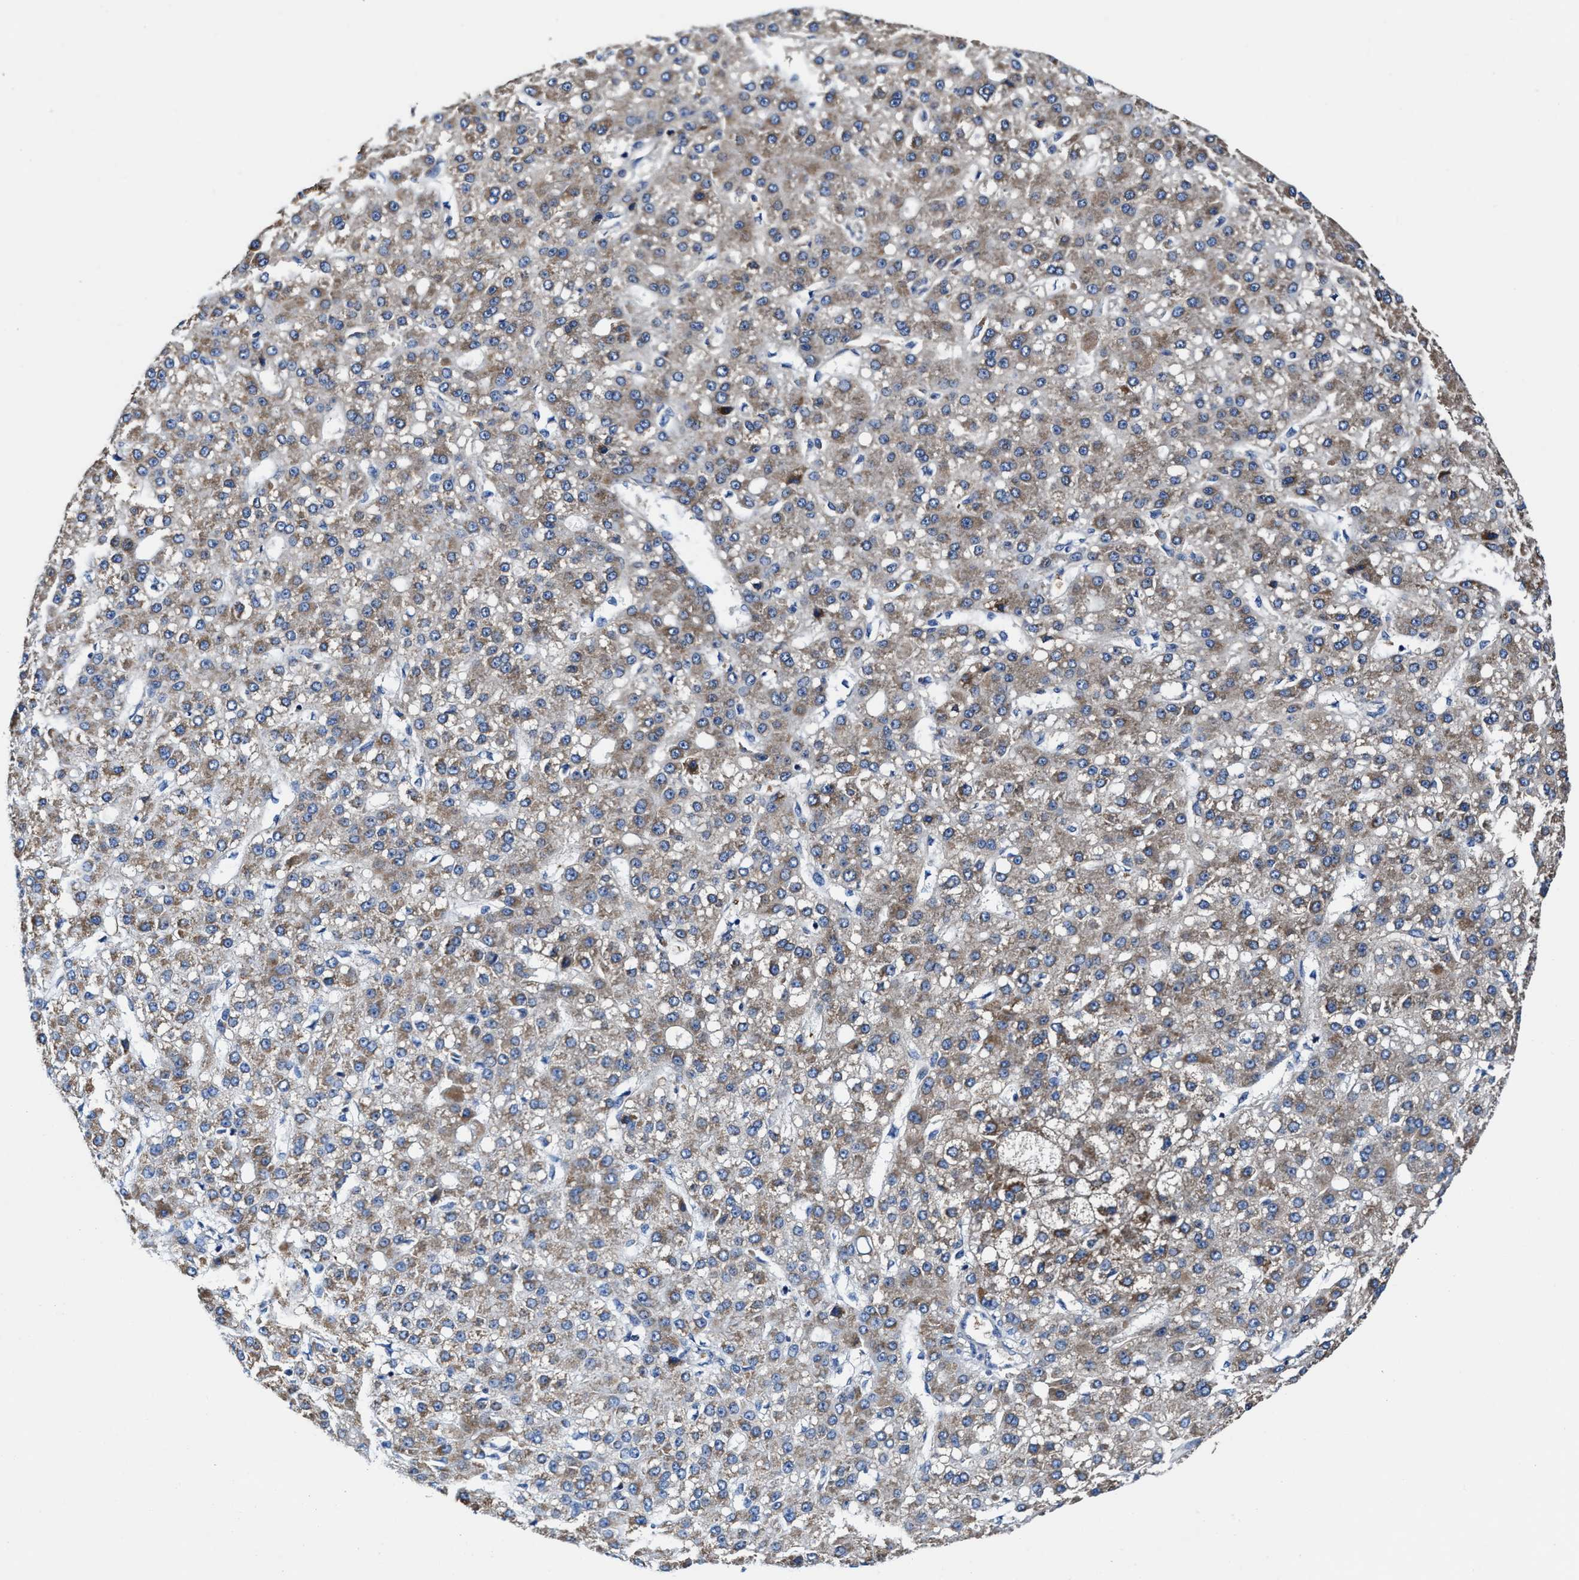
{"staining": {"intensity": "weak", "quantity": ">75%", "location": "cytoplasmic/membranous"}, "tissue": "liver cancer", "cell_type": "Tumor cells", "image_type": "cancer", "snomed": [{"axis": "morphology", "description": "Carcinoma, Hepatocellular, NOS"}, {"axis": "topography", "description": "Liver"}], "caption": "A micrograph of liver cancer (hepatocellular carcinoma) stained for a protein demonstrates weak cytoplasmic/membranous brown staining in tumor cells. (Brightfield microscopy of DAB IHC at high magnification).", "gene": "PHLPP1", "patient": {"sex": "male", "age": 67}}